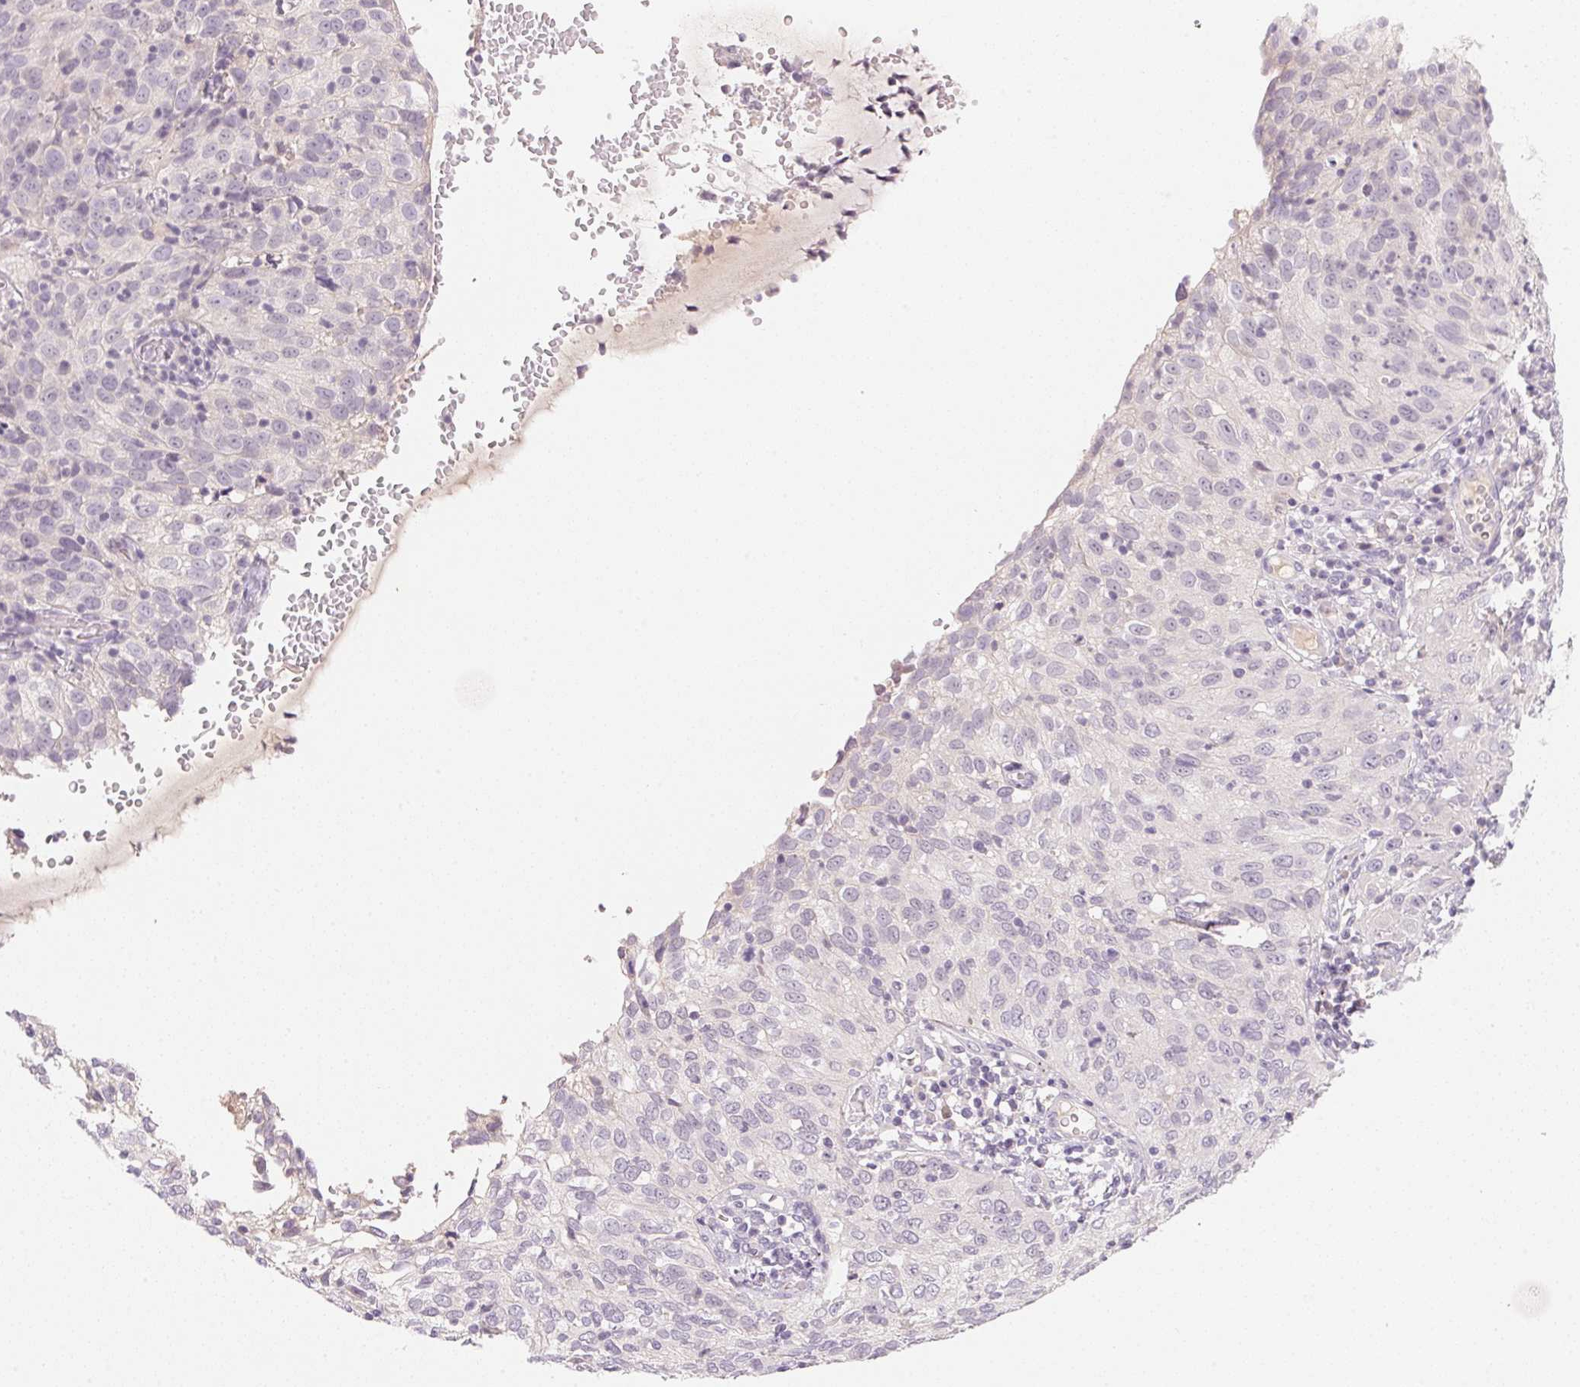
{"staining": {"intensity": "negative", "quantity": "none", "location": "none"}, "tissue": "cervical cancer", "cell_type": "Tumor cells", "image_type": "cancer", "snomed": [{"axis": "morphology", "description": "Squamous cell carcinoma, NOS"}, {"axis": "topography", "description": "Cervix"}], "caption": "Cervical cancer (squamous cell carcinoma) was stained to show a protein in brown. There is no significant expression in tumor cells. (DAB (3,3'-diaminobenzidine) IHC visualized using brightfield microscopy, high magnification).", "gene": "MCOLN3", "patient": {"sex": "female", "age": 52}}